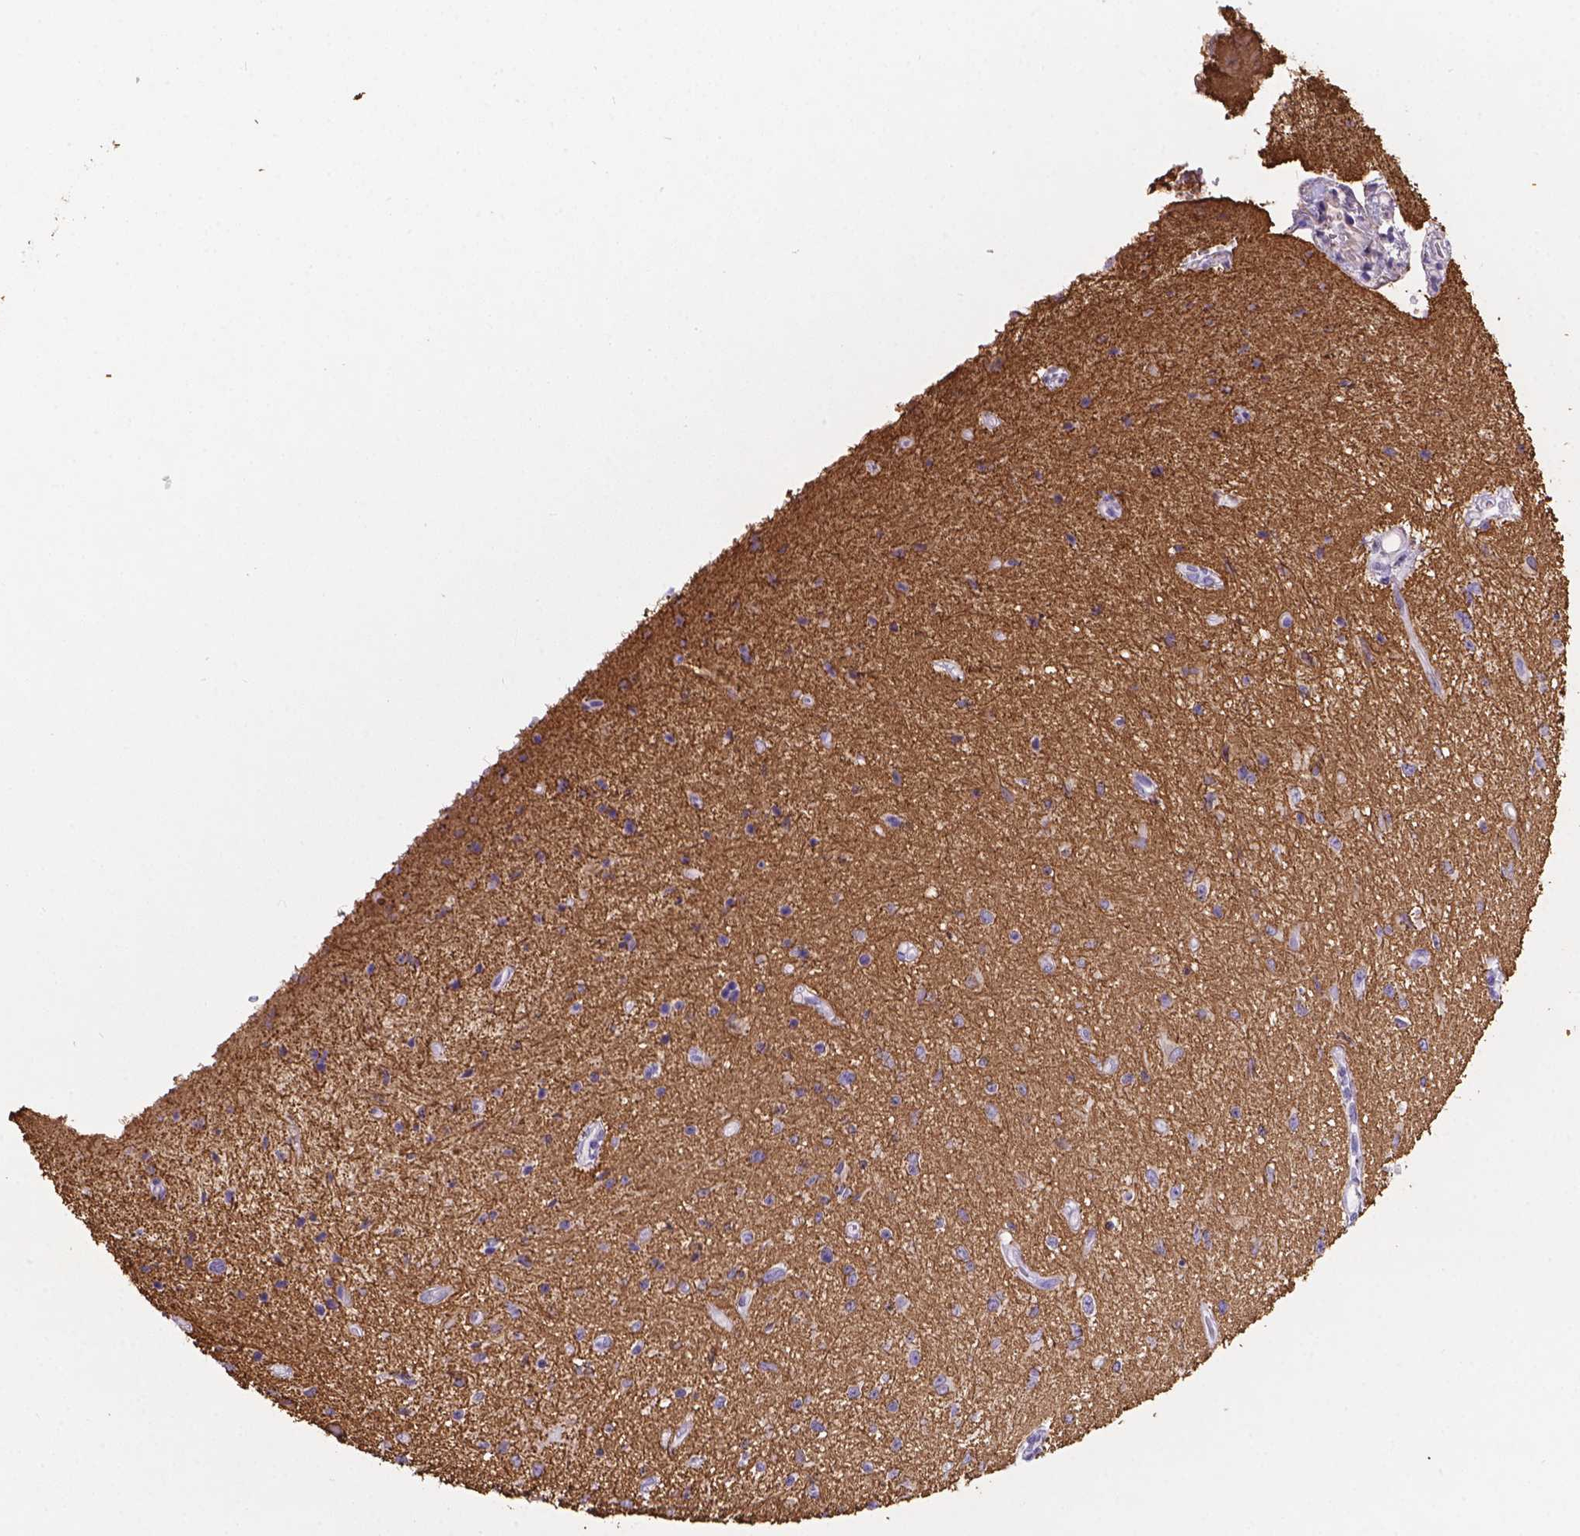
{"staining": {"intensity": "negative", "quantity": "none", "location": "none"}, "tissue": "glioma", "cell_type": "Tumor cells", "image_type": "cancer", "snomed": [{"axis": "morphology", "description": "Glioma, malignant, Low grade"}, {"axis": "topography", "description": "Cerebellum"}], "caption": "The histopathology image demonstrates no significant expression in tumor cells of malignant glioma (low-grade). (Stains: DAB immunohistochemistry with hematoxylin counter stain, Microscopy: brightfield microscopy at high magnification).", "gene": "DMWD", "patient": {"sex": "female", "age": 14}}